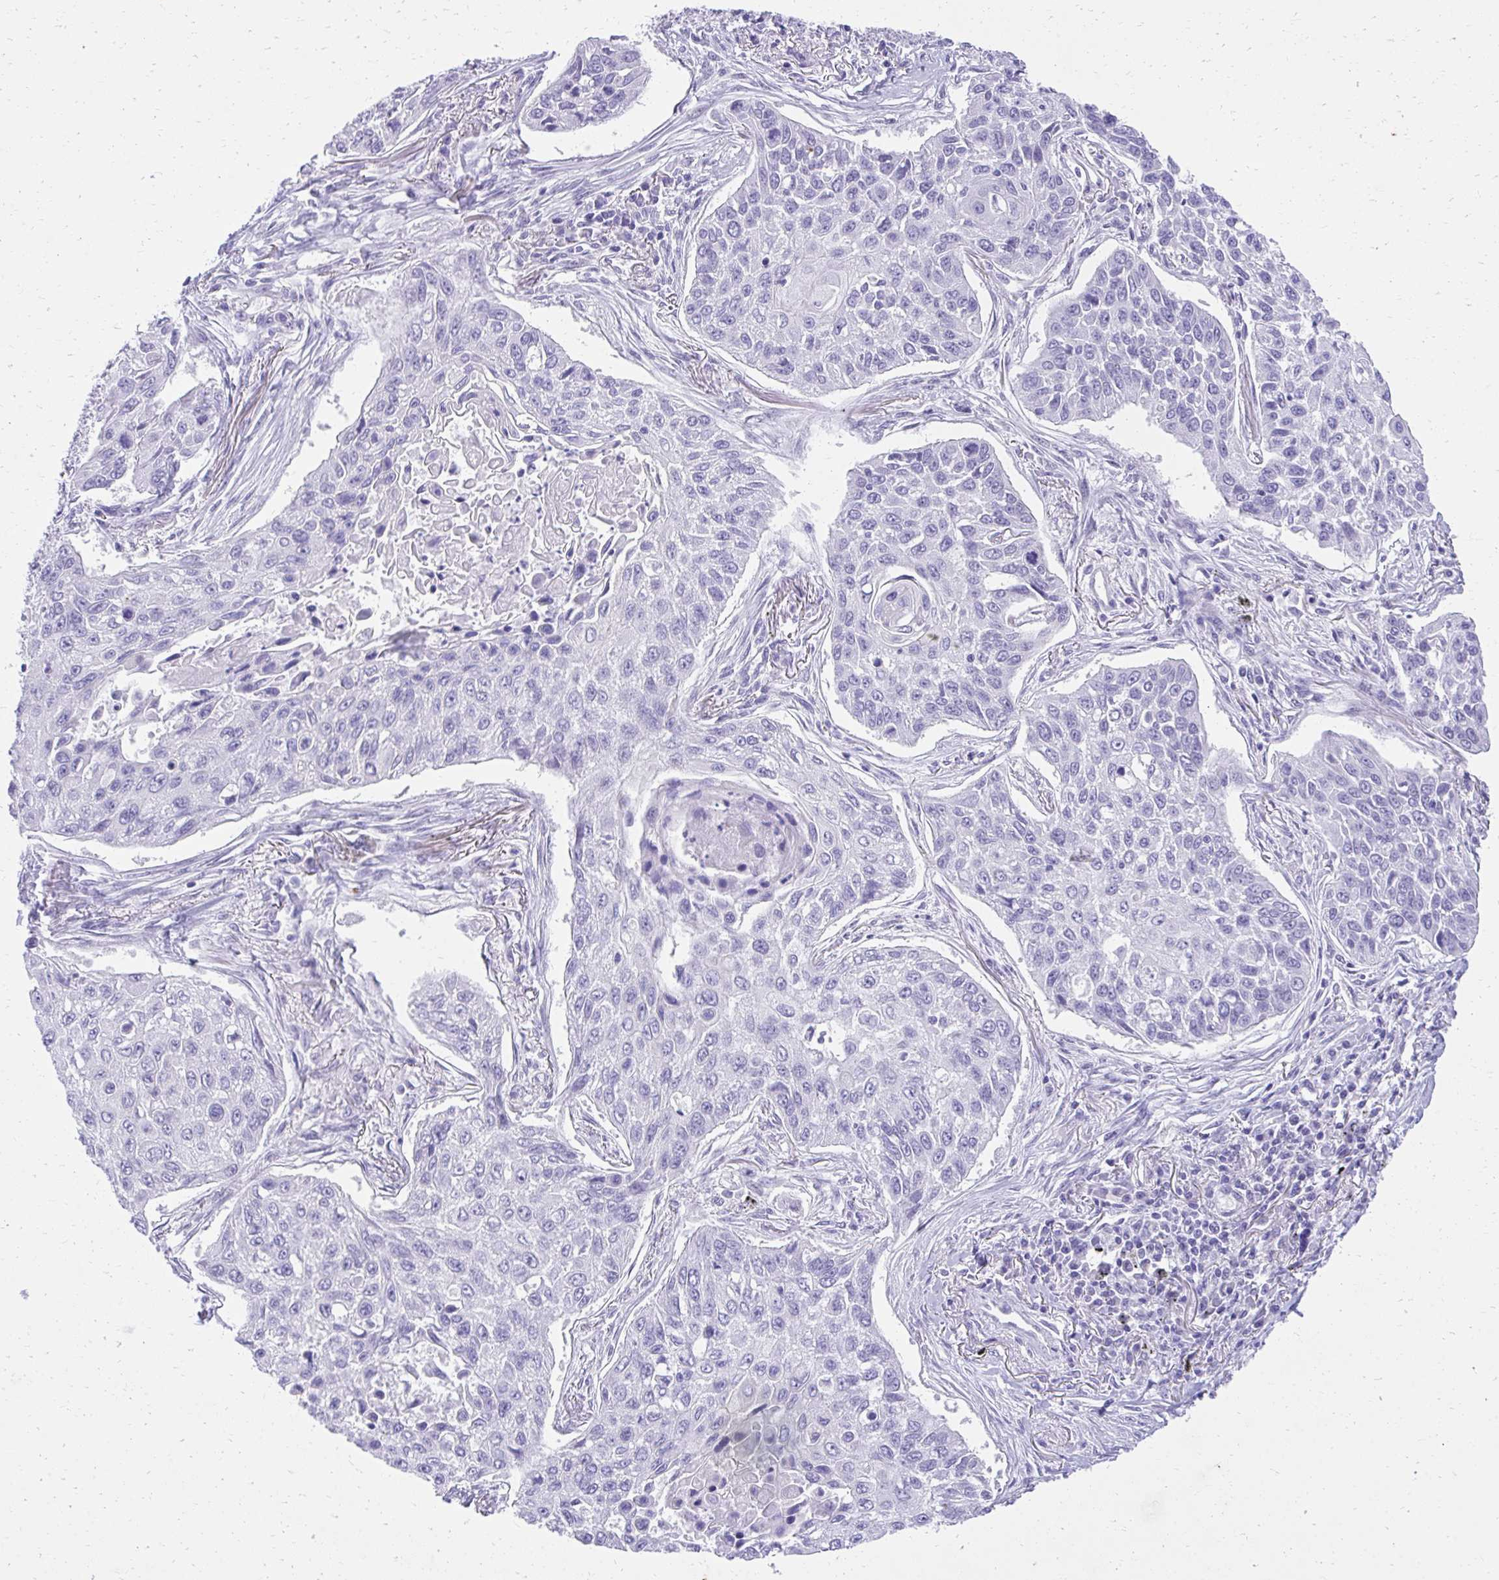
{"staining": {"intensity": "negative", "quantity": "none", "location": "none"}, "tissue": "lung cancer", "cell_type": "Tumor cells", "image_type": "cancer", "snomed": [{"axis": "morphology", "description": "Squamous cell carcinoma, NOS"}, {"axis": "topography", "description": "Lung"}], "caption": "This is an IHC photomicrograph of human lung squamous cell carcinoma. There is no positivity in tumor cells.", "gene": "KLK1", "patient": {"sex": "male", "age": 75}}